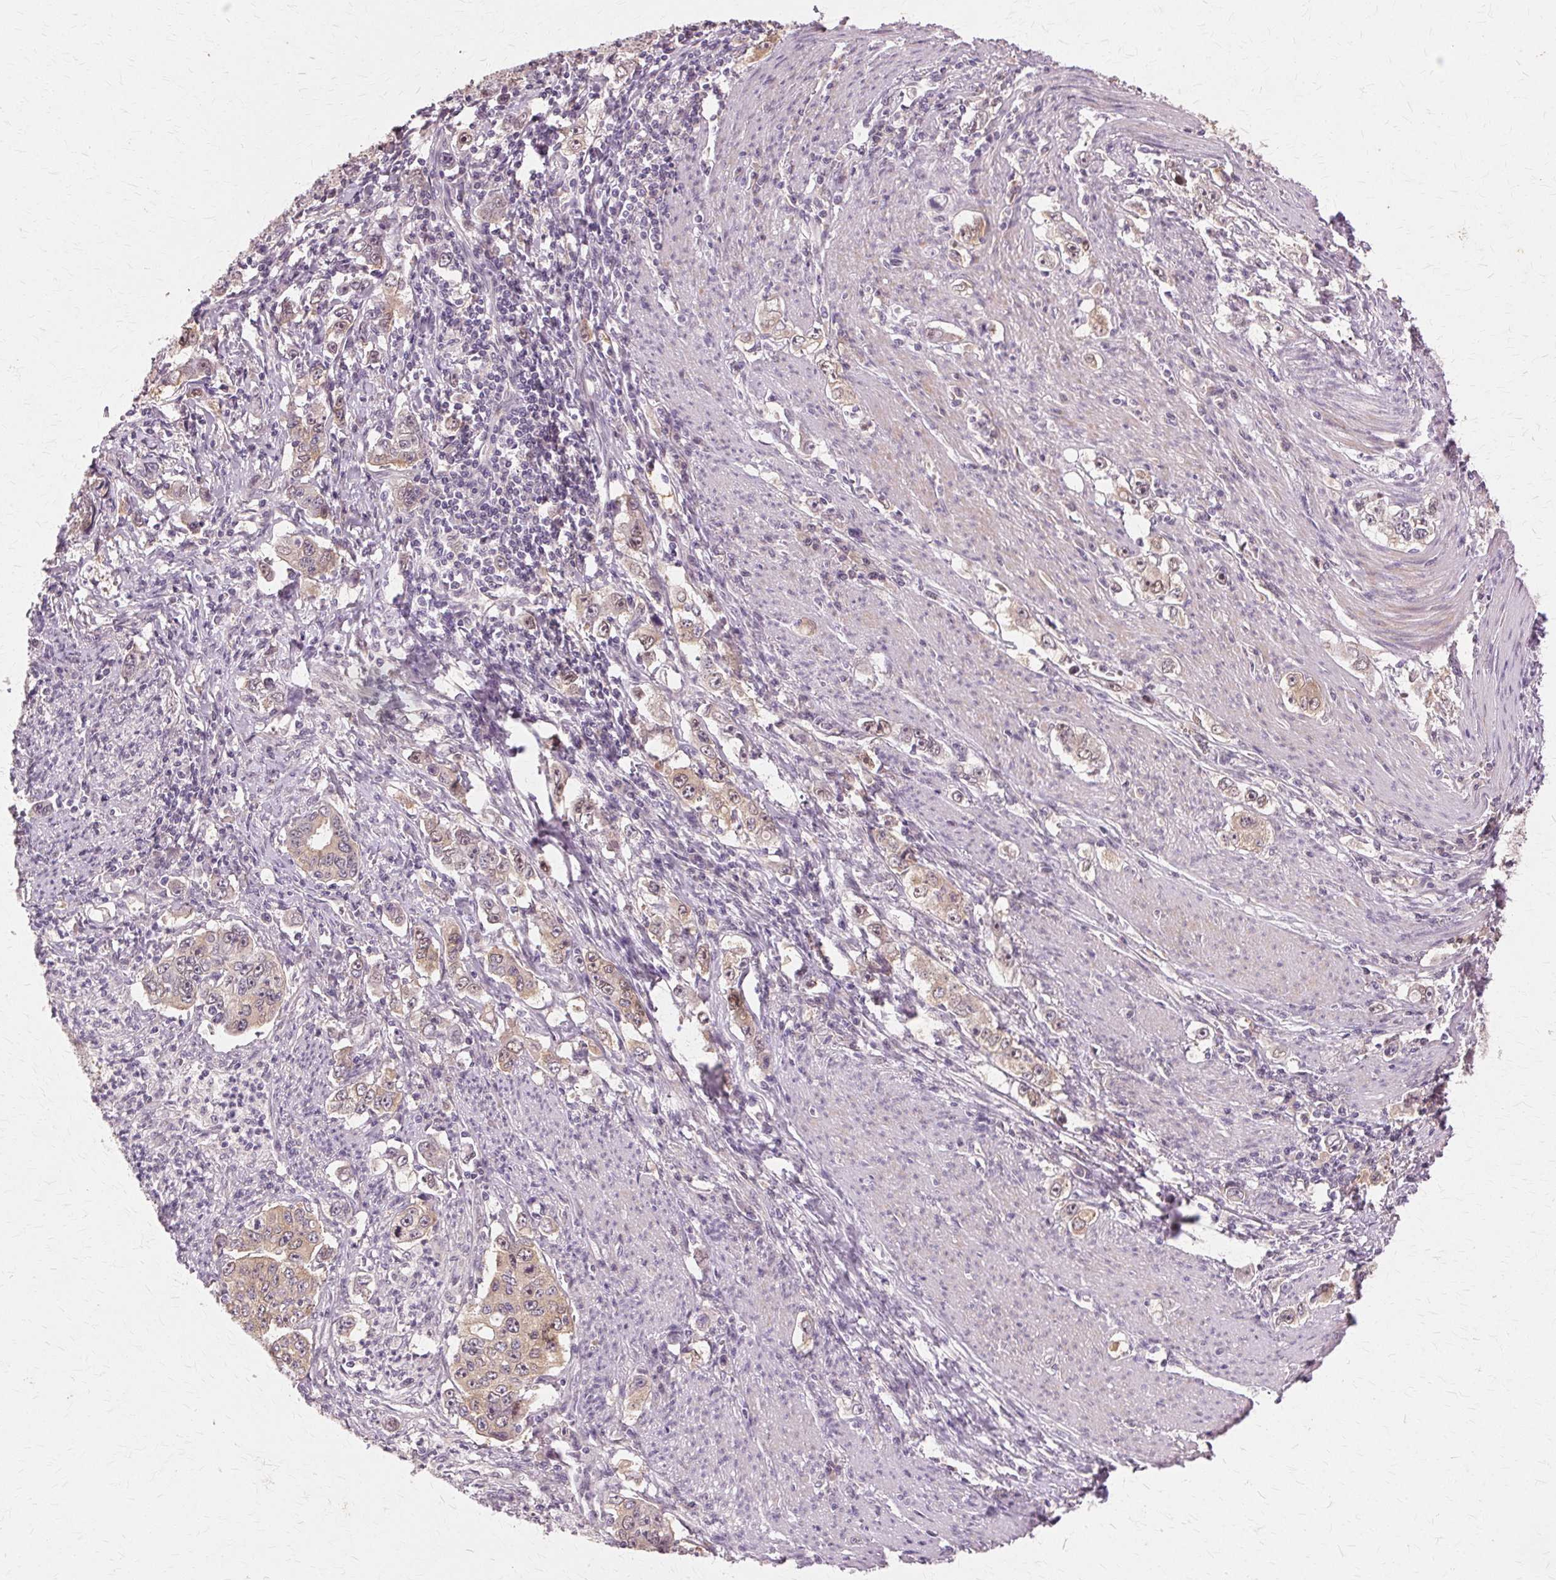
{"staining": {"intensity": "weak", "quantity": "25%-75%", "location": "cytoplasmic/membranous,nuclear"}, "tissue": "stomach cancer", "cell_type": "Tumor cells", "image_type": "cancer", "snomed": [{"axis": "morphology", "description": "Adenocarcinoma, NOS"}, {"axis": "topography", "description": "Stomach, lower"}], "caption": "Tumor cells show low levels of weak cytoplasmic/membranous and nuclear expression in approximately 25%-75% of cells in stomach adenocarcinoma.", "gene": "PRMT5", "patient": {"sex": "female", "age": 72}}